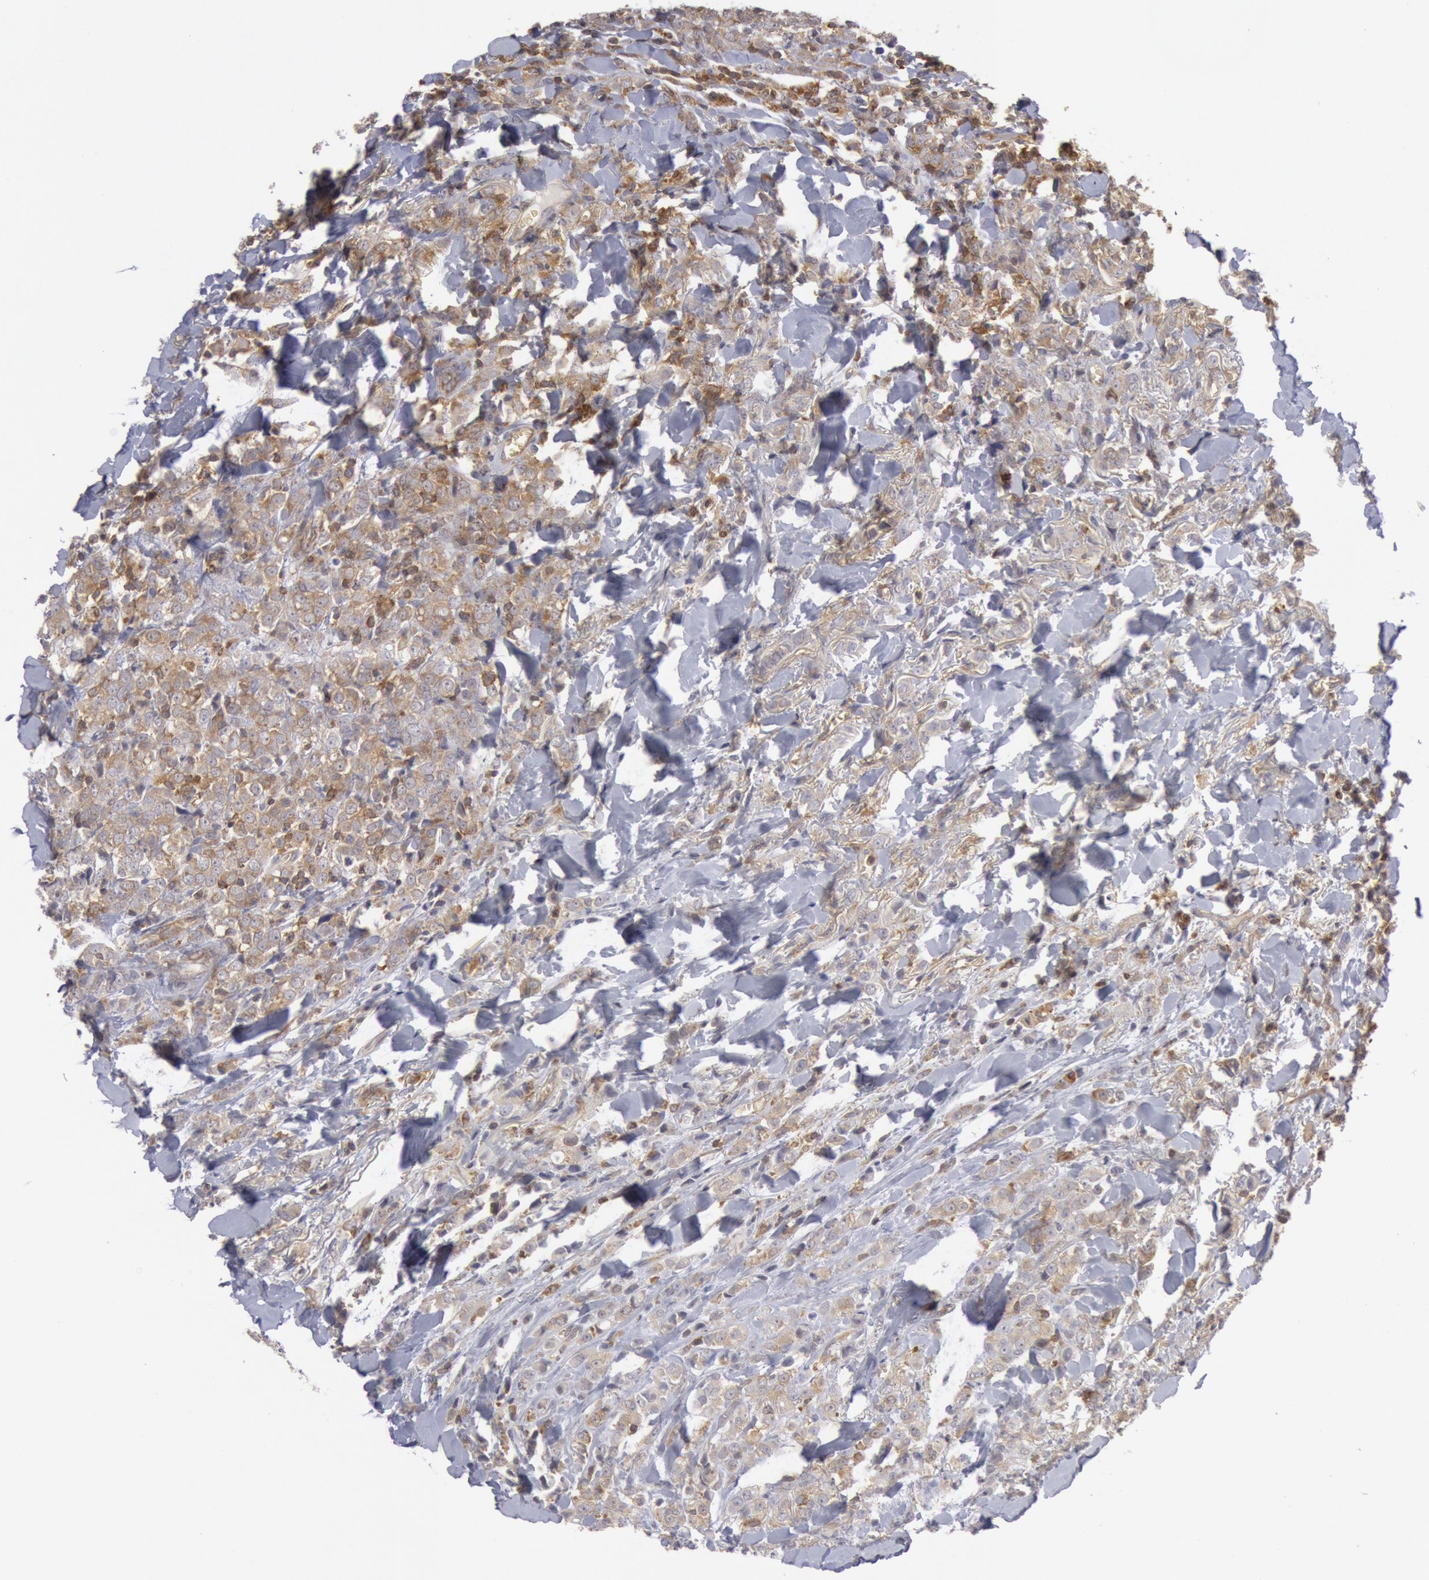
{"staining": {"intensity": "moderate", "quantity": "25%-75%", "location": "cytoplasmic/membranous"}, "tissue": "breast cancer", "cell_type": "Tumor cells", "image_type": "cancer", "snomed": [{"axis": "morphology", "description": "Lobular carcinoma"}, {"axis": "topography", "description": "Breast"}], "caption": "Human lobular carcinoma (breast) stained with a brown dye displays moderate cytoplasmic/membranous positive staining in about 25%-75% of tumor cells.", "gene": "IKBKB", "patient": {"sex": "female", "age": 57}}